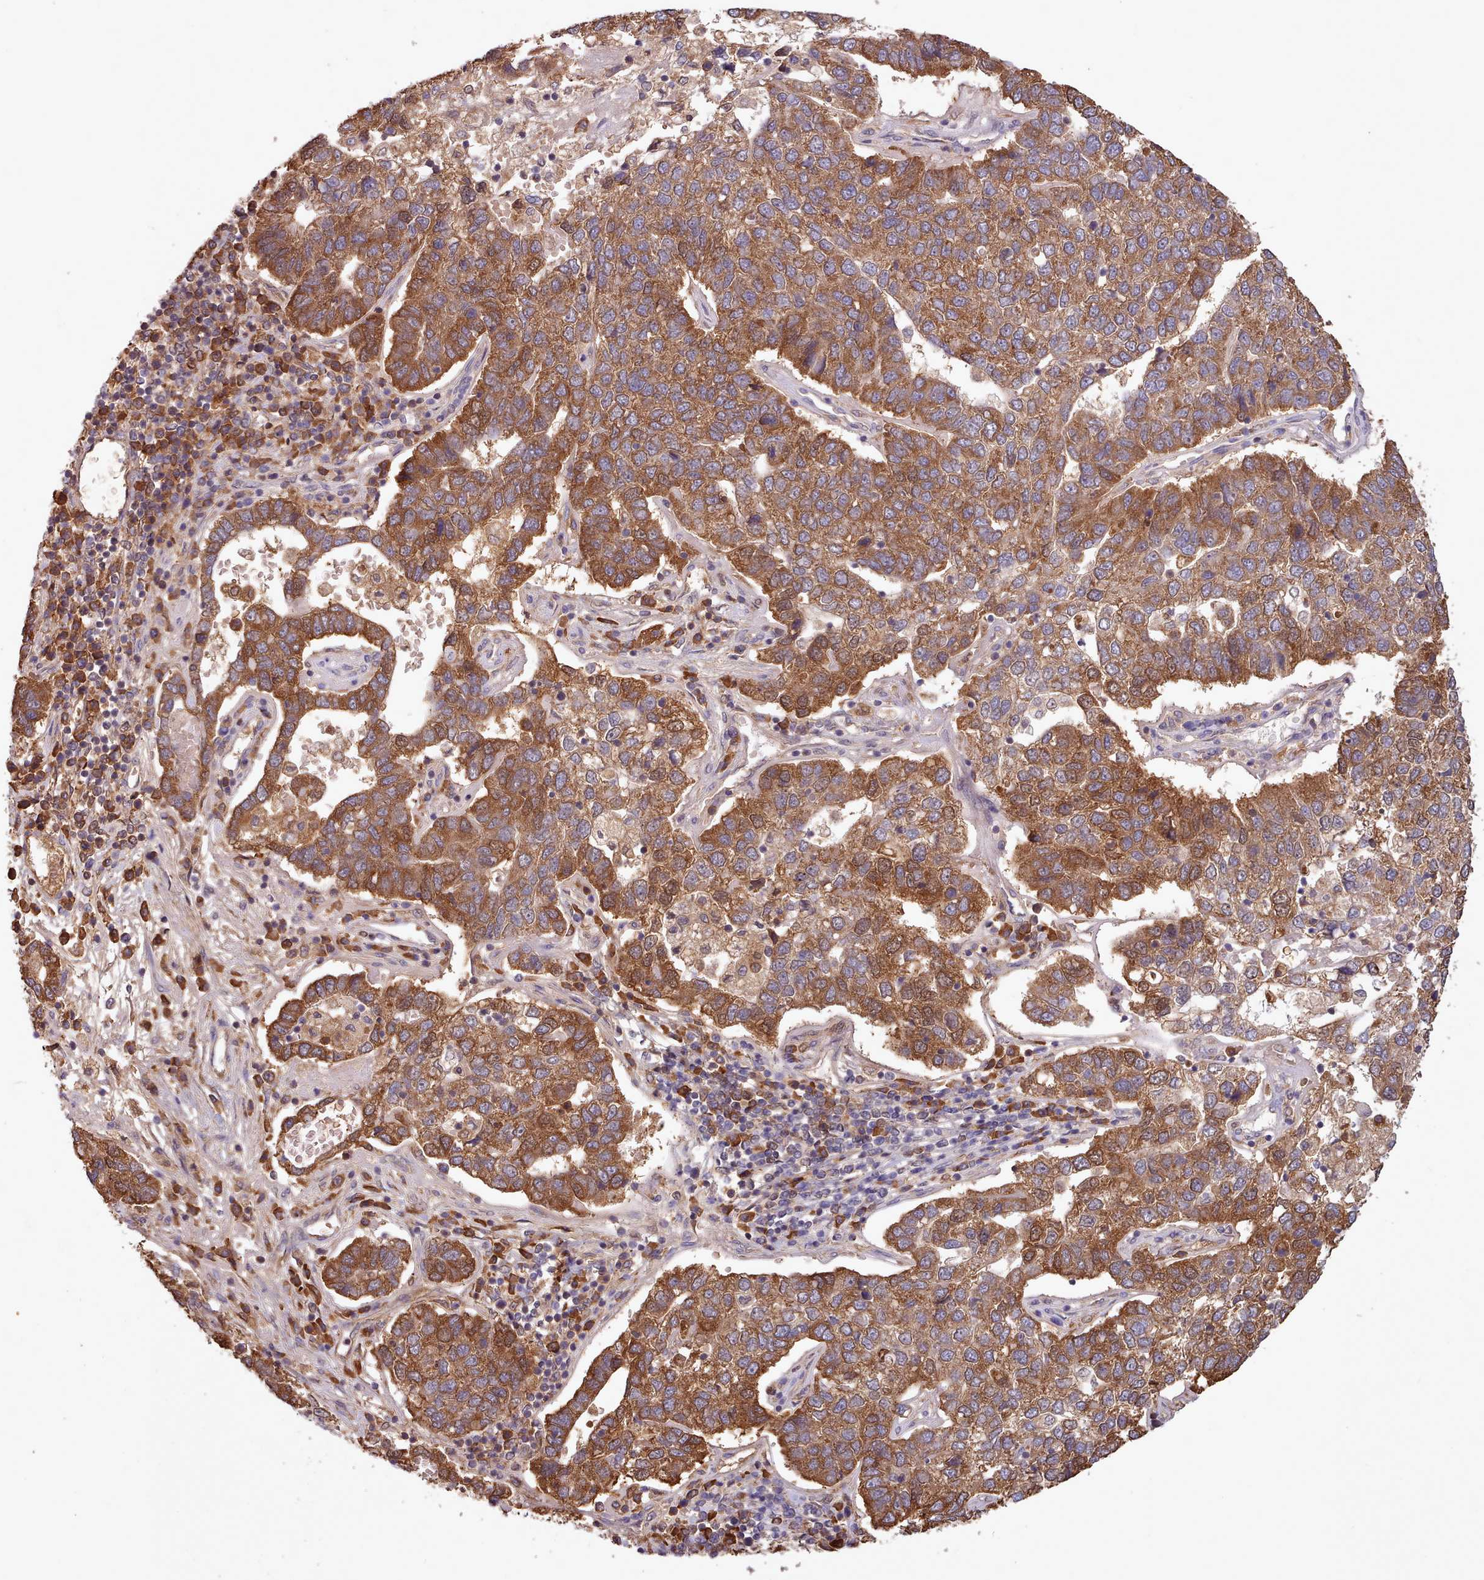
{"staining": {"intensity": "moderate", "quantity": ">75%", "location": "cytoplasmic/membranous"}, "tissue": "pancreatic cancer", "cell_type": "Tumor cells", "image_type": "cancer", "snomed": [{"axis": "morphology", "description": "Adenocarcinoma, NOS"}, {"axis": "topography", "description": "Pancreas"}], "caption": "An image of human pancreatic cancer stained for a protein displays moderate cytoplasmic/membranous brown staining in tumor cells.", "gene": "PIP4P1", "patient": {"sex": "female", "age": 61}}